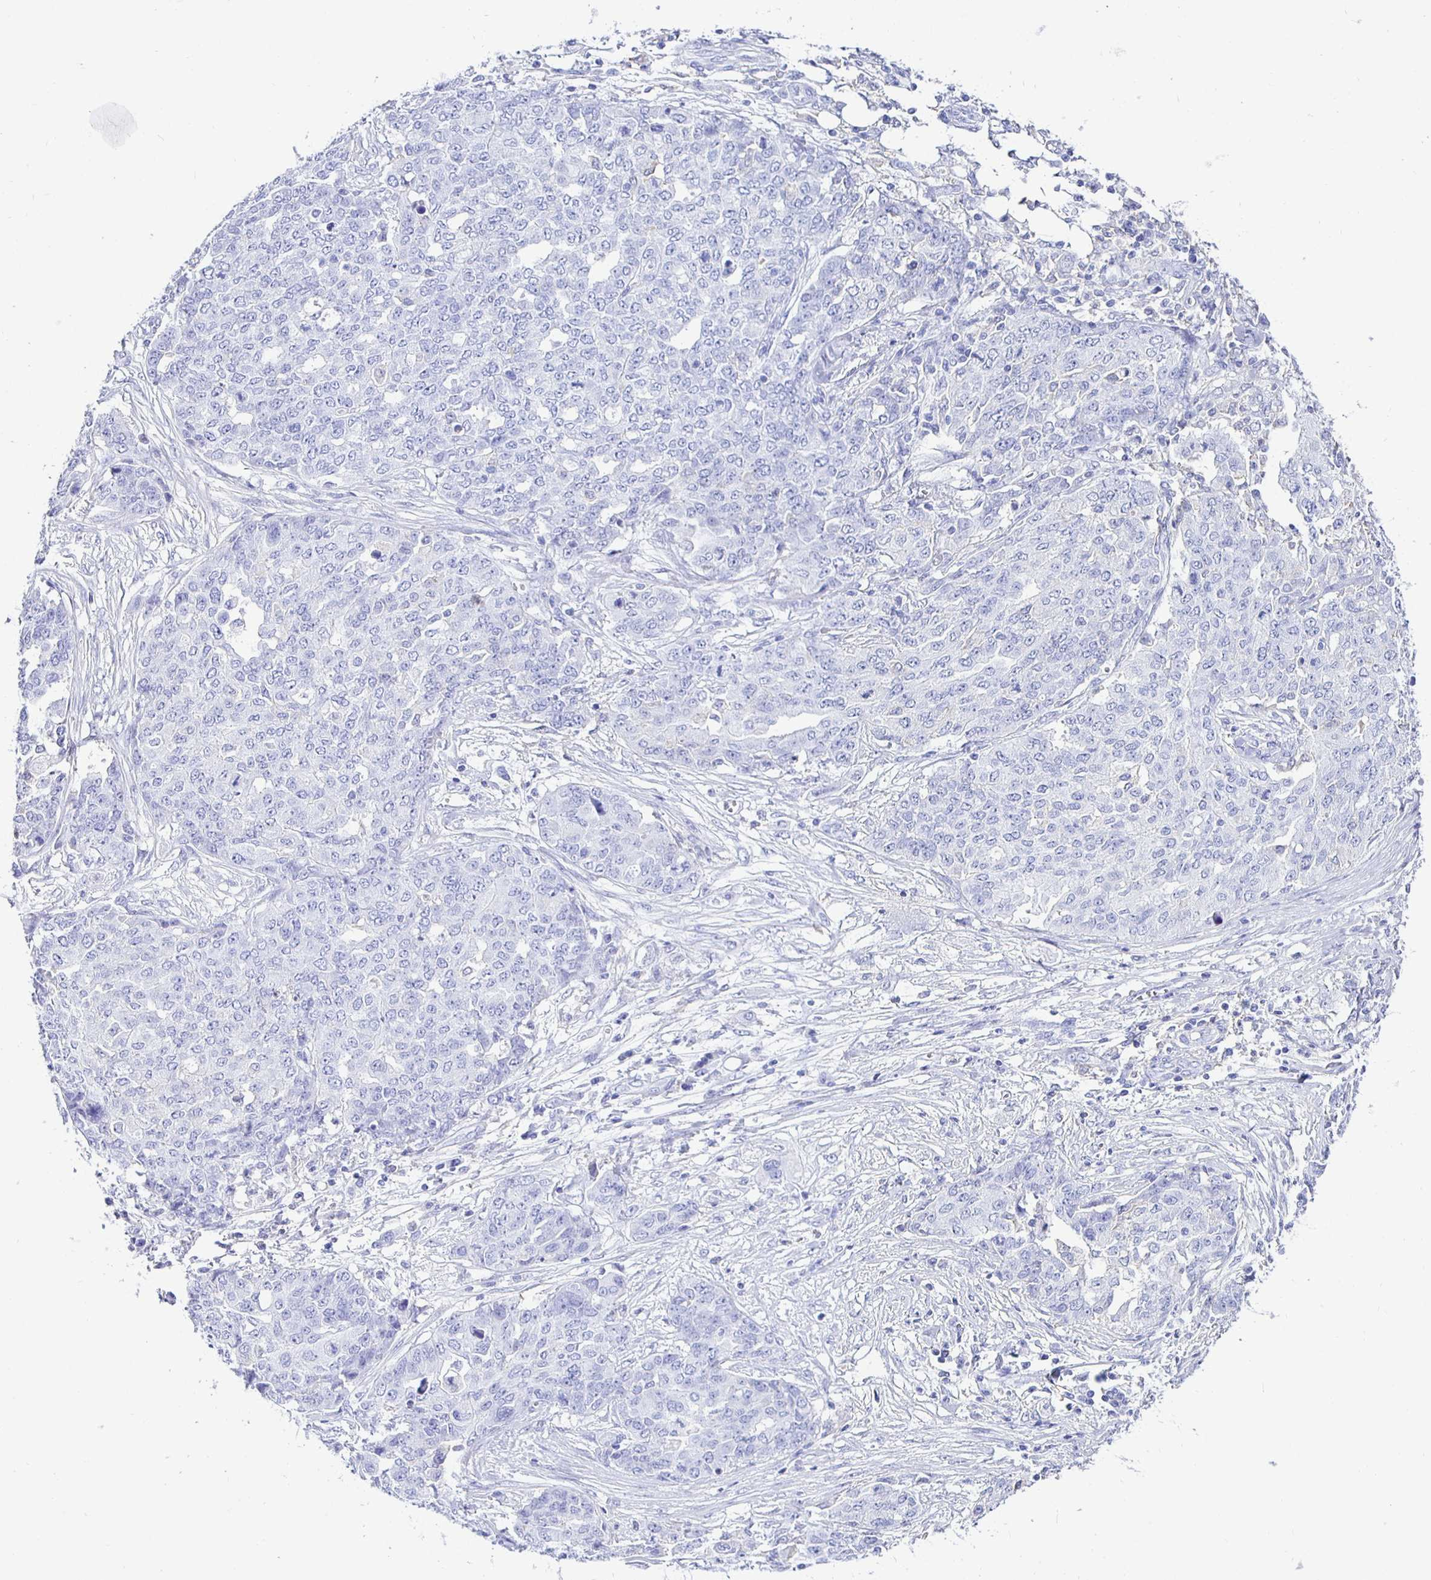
{"staining": {"intensity": "negative", "quantity": "none", "location": "none"}, "tissue": "ovarian cancer", "cell_type": "Tumor cells", "image_type": "cancer", "snomed": [{"axis": "morphology", "description": "Cystadenocarcinoma, serous, NOS"}, {"axis": "topography", "description": "Soft tissue"}, {"axis": "topography", "description": "Ovary"}], "caption": "This image is of ovarian serous cystadenocarcinoma stained with immunohistochemistry (IHC) to label a protein in brown with the nuclei are counter-stained blue. There is no positivity in tumor cells.", "gene": "UMOD", "patient": {"sex": "female", "age": 57}}